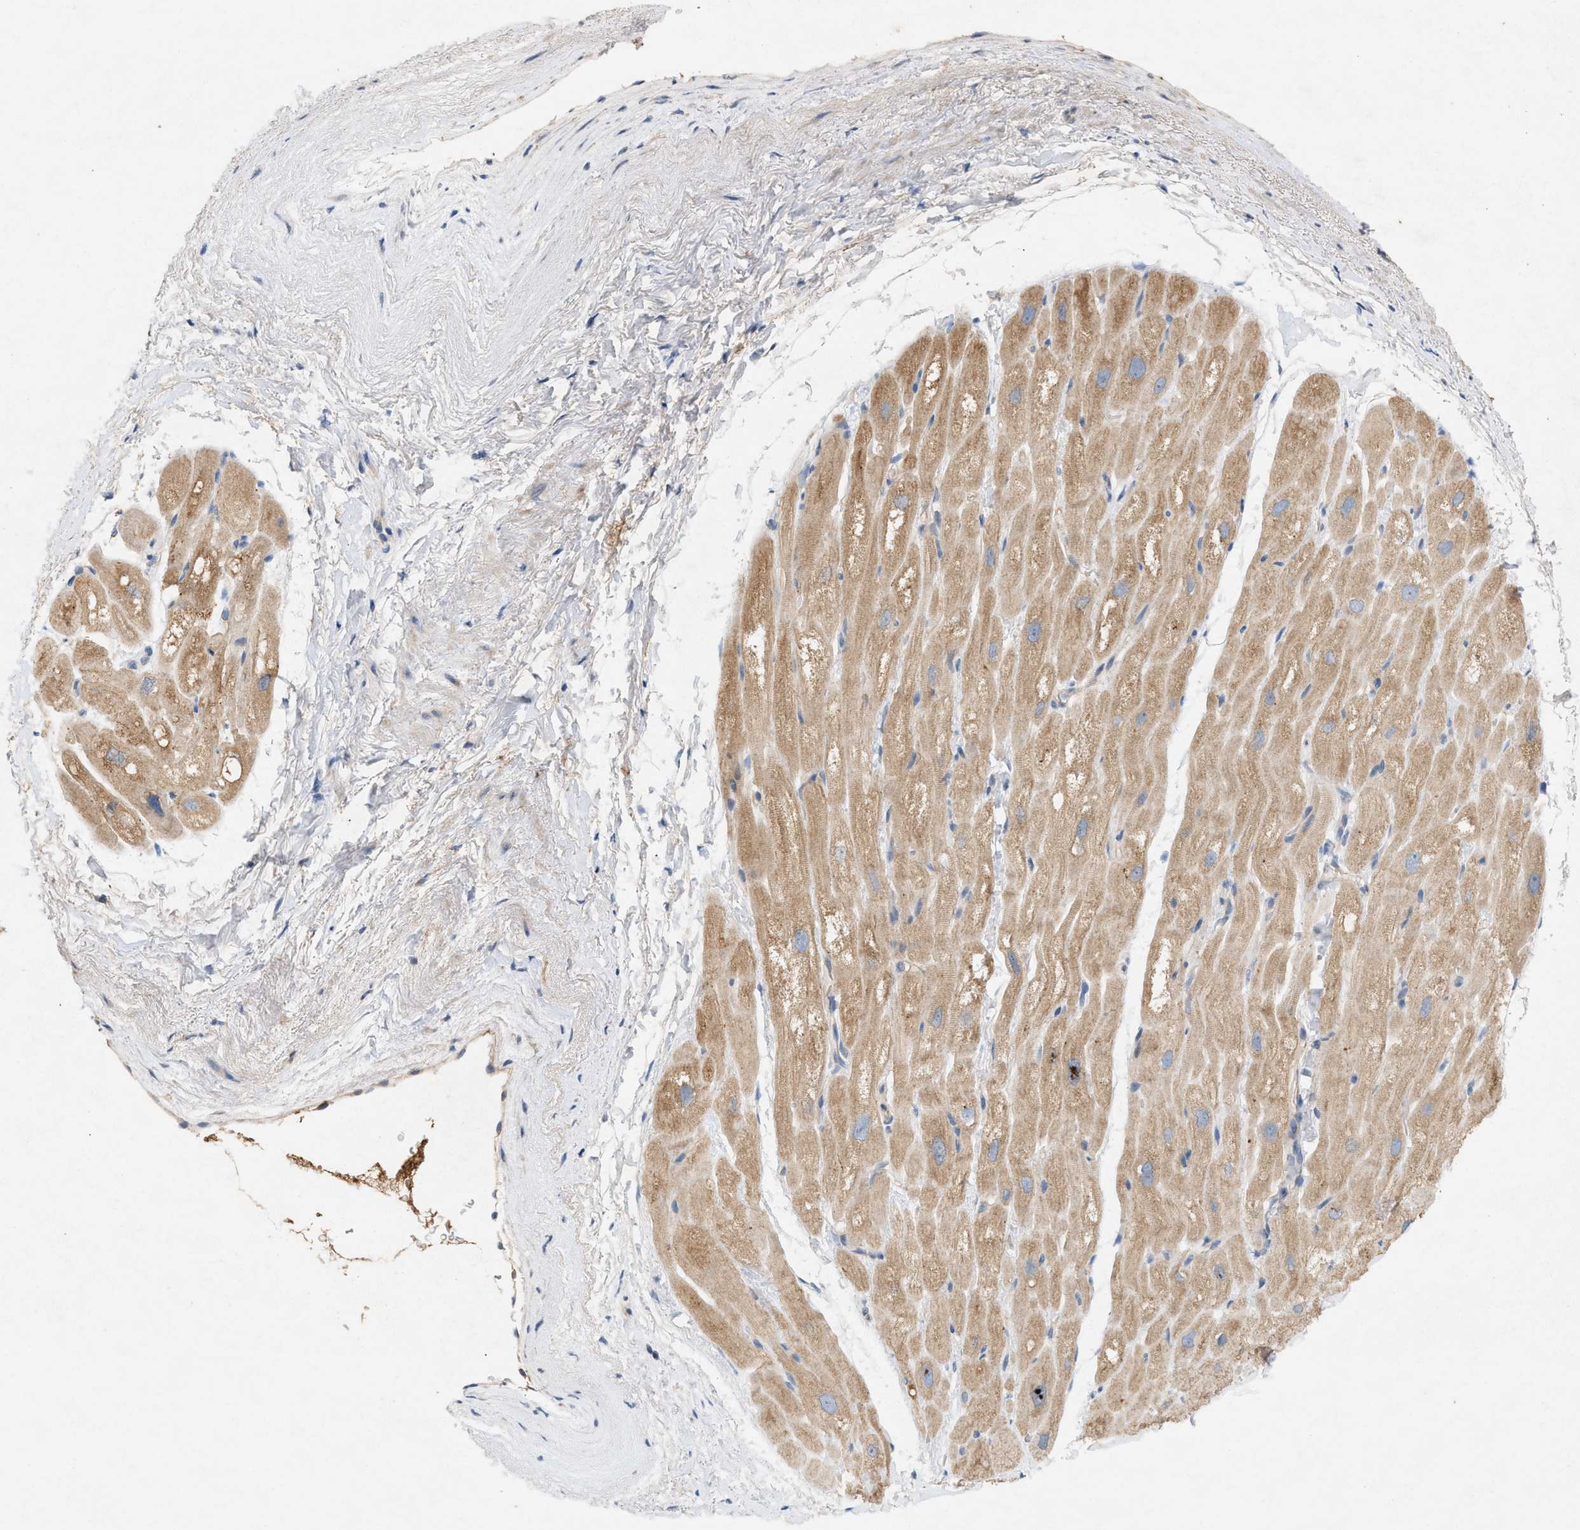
{"staining": {"intensity": "weak", "quantity": ">75%", "location": "cytoplasmic/membranous"}, "tissue": "heart muscle", "cell_type": "Cardiomyocytes", "image_type": "normal", "snomed": [{"axis": "morphology", "description": "Normal tissue, NOS"}, {"axis": "topography", "description": "Heart"}], "caption": "Immunohistochemistry (IHC) of unremarkable human heart muscle reveals low levels of weak cytoplasmic/membranous positivity in about >75% of cardiomyocytes.", "gene": "DCAF7", "patient": {"sex": "male", "age": 49}}